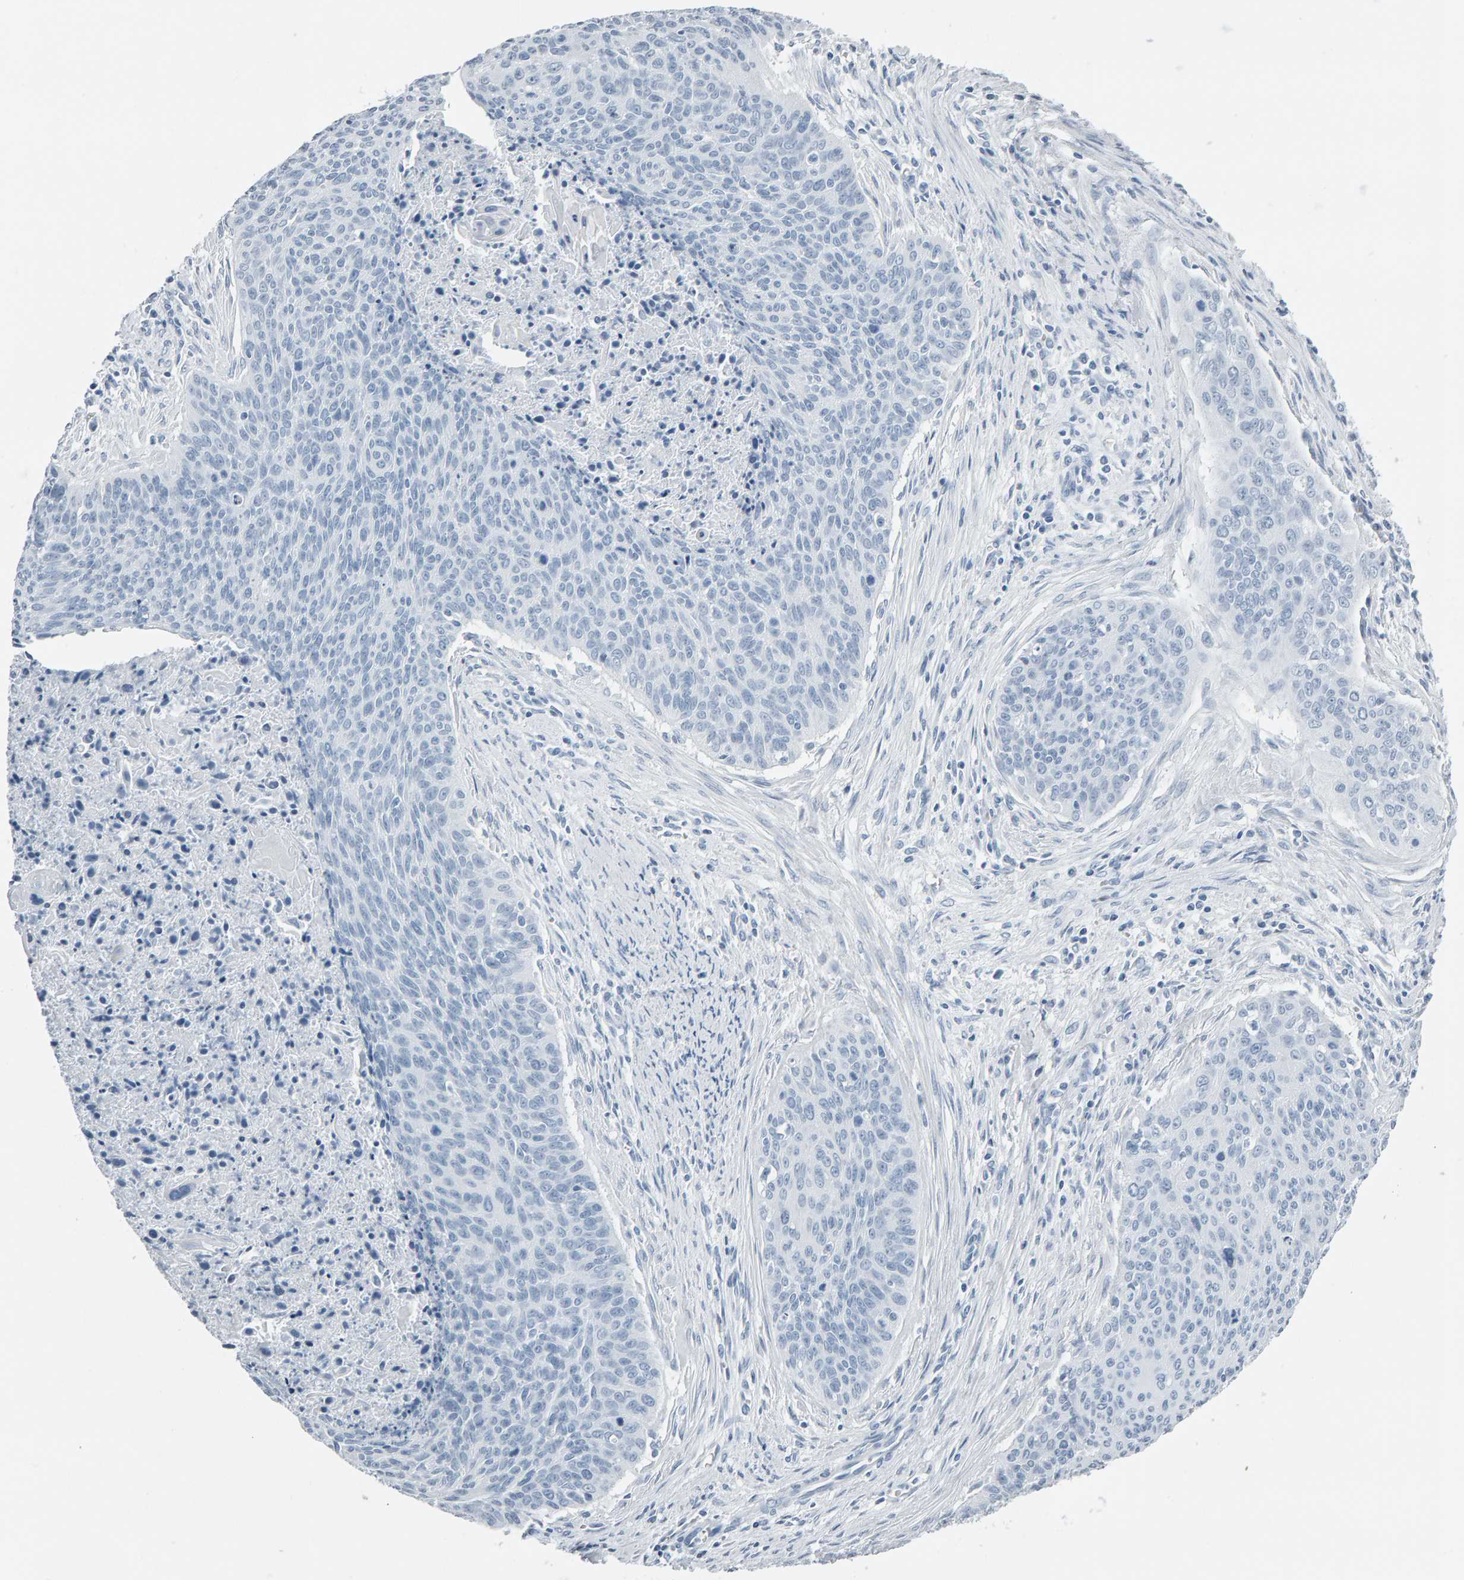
{"staining": {"intensity": "negative", "quantity": "none", "location": "none"}, "tissue": "cervical cancer", "cell_type": "Tumor cells", "image_type": "cancer", "snomed": [{"axis": "morphology", "description": "Squamous cell carcinoma, NOS"}, {"axis": "topography", "description": "Cervix"}], "caption": "Immunohistochemistry (IHC) micrograph of cervical squamous cell carcinoma stained for a protein (brown), which reveals no expression in tumor cells.", "gene": "SPACA3", "patient": {"sex": "female", "age": 55}}